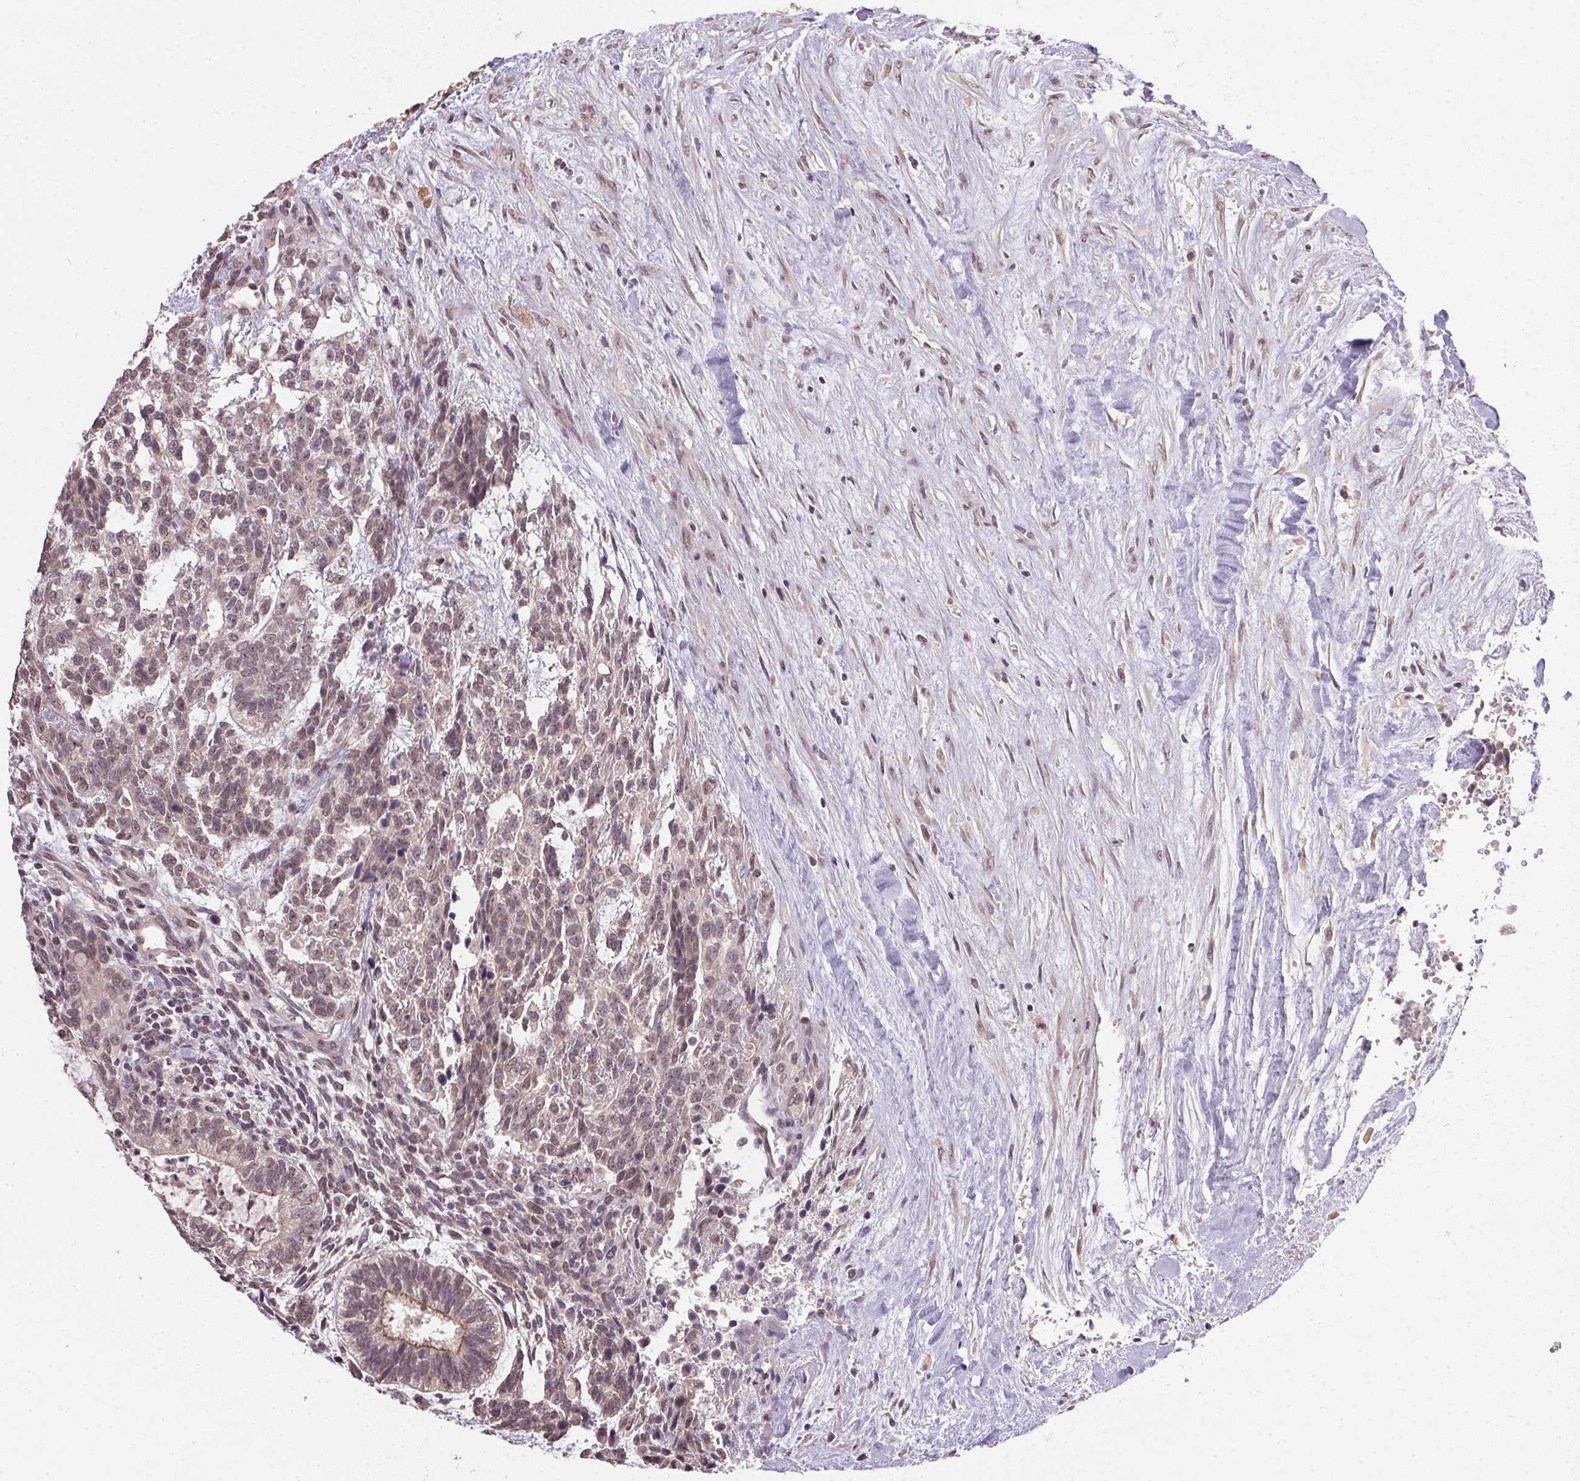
{"staining": {"intensity": "weak", "quantity": "25%-75%", "location": "cytoplasmic/membranous,nuclear"}, "tissue": "testis cancer", "cell_type": "Tumor cells", "image_type": "cancer", "snomed": [{"axis": "morphology", "description": "Carcinoma, Embryonal, NOS"}, {"axis": "topography", "description": "Testis"}], "caption": "Immunohistochemical staining of testis cancer (embryonal carcinoma) demonstrates weak cytoplasmic/membranous and nuclear protein positivity in approximately 25%-75% of tumor cells.", "gene": "PPP4R4", "patient": {"sex": "male", "age": 23}}